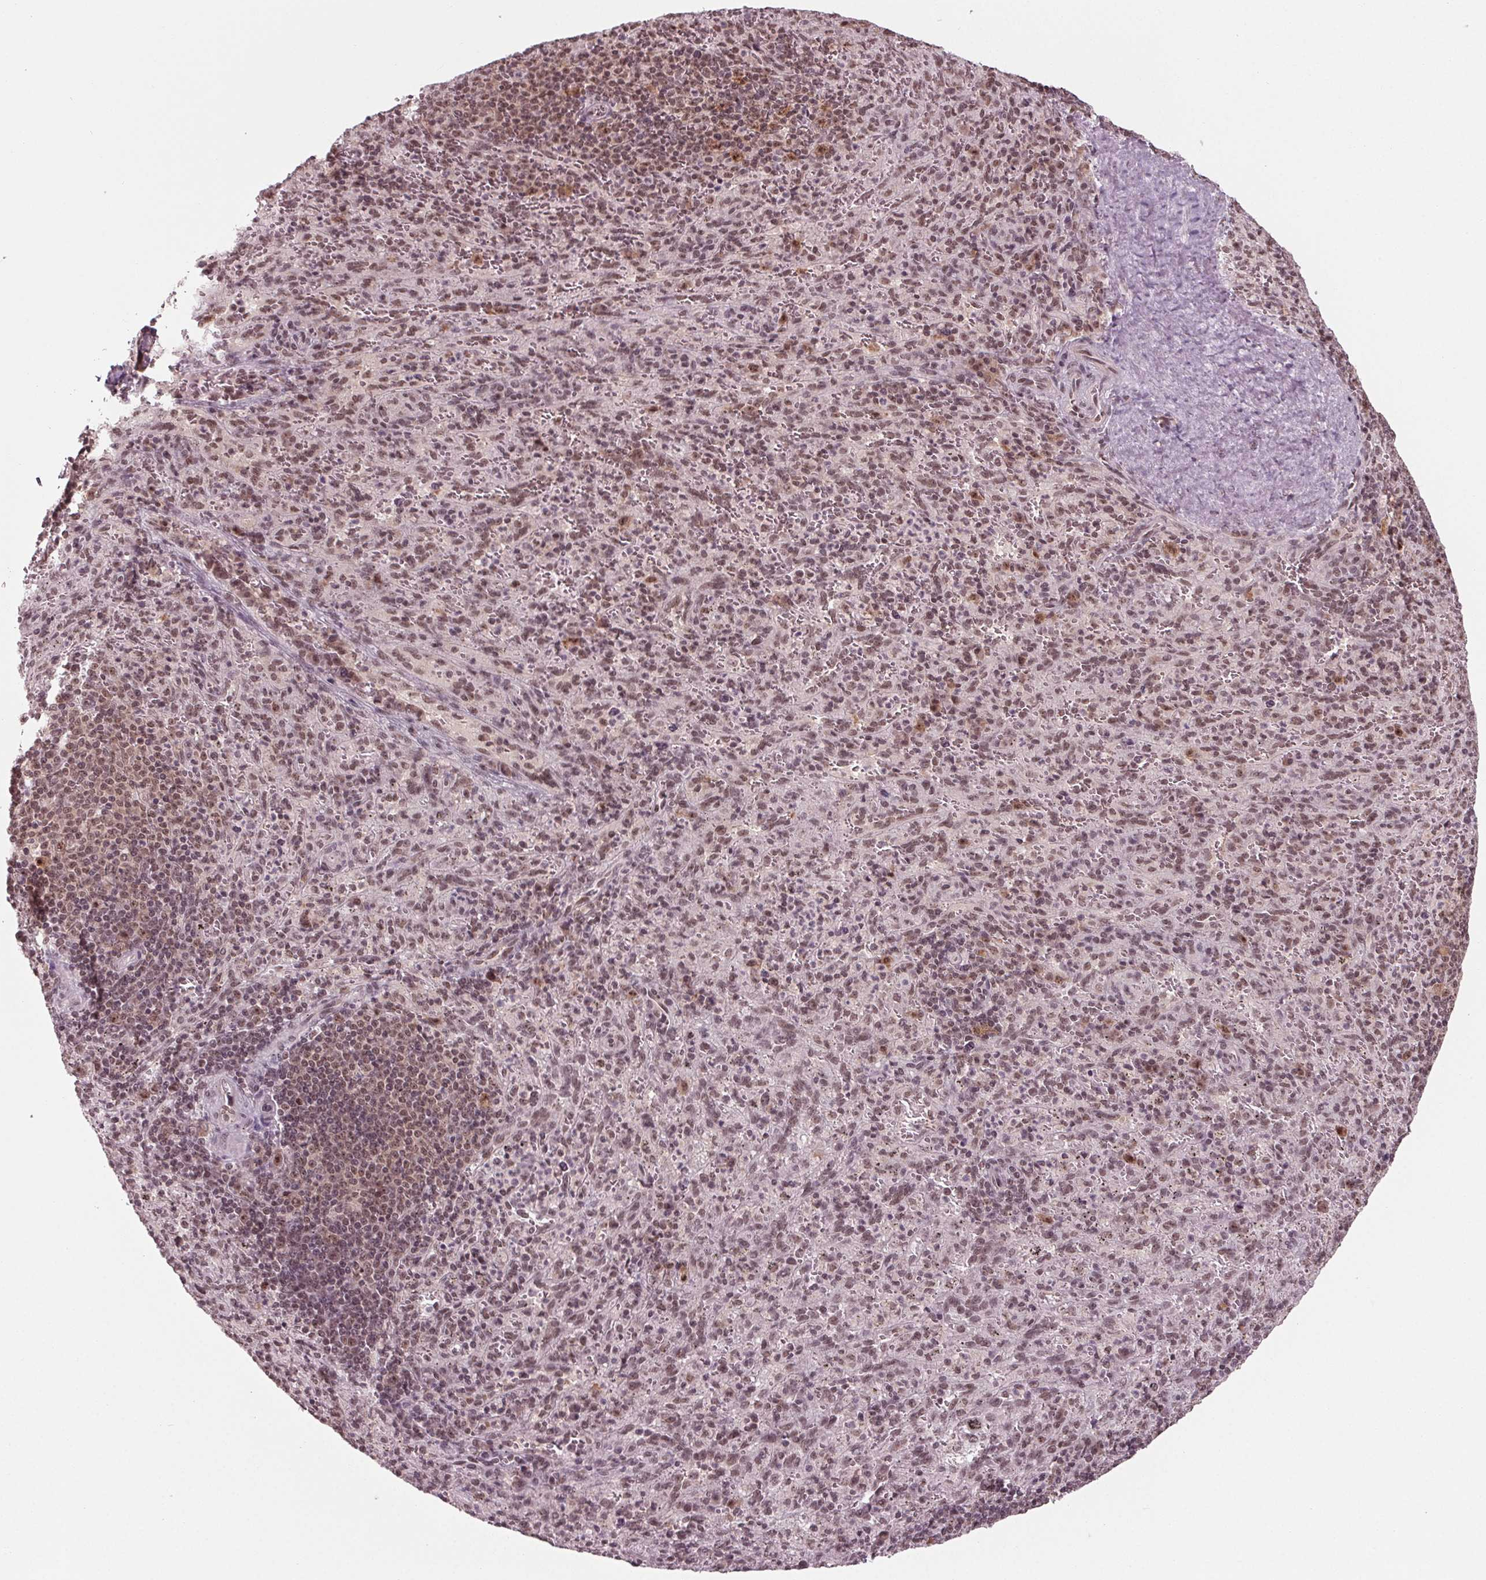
{"staining": {"intensity": "moderate", "quantity": "25%-75%", "location": "nuclear"}, "tissue": "spleen", "cell_type": "Cells in red pulp", "image_type": "normal", "snomed": [{"axis": "morphology", "description": "Normal tissue, NOS"}, {"axis": "topography", "description": "Spleen"}], "caption": "Brown immunohistochemical staining in unremarkable human spleen reveals moderate nuclear positivity in approximately 25%-75% of cells in red pulp.", "gene": "DDX41", "patient": {"sex": "male", "age": 57}}